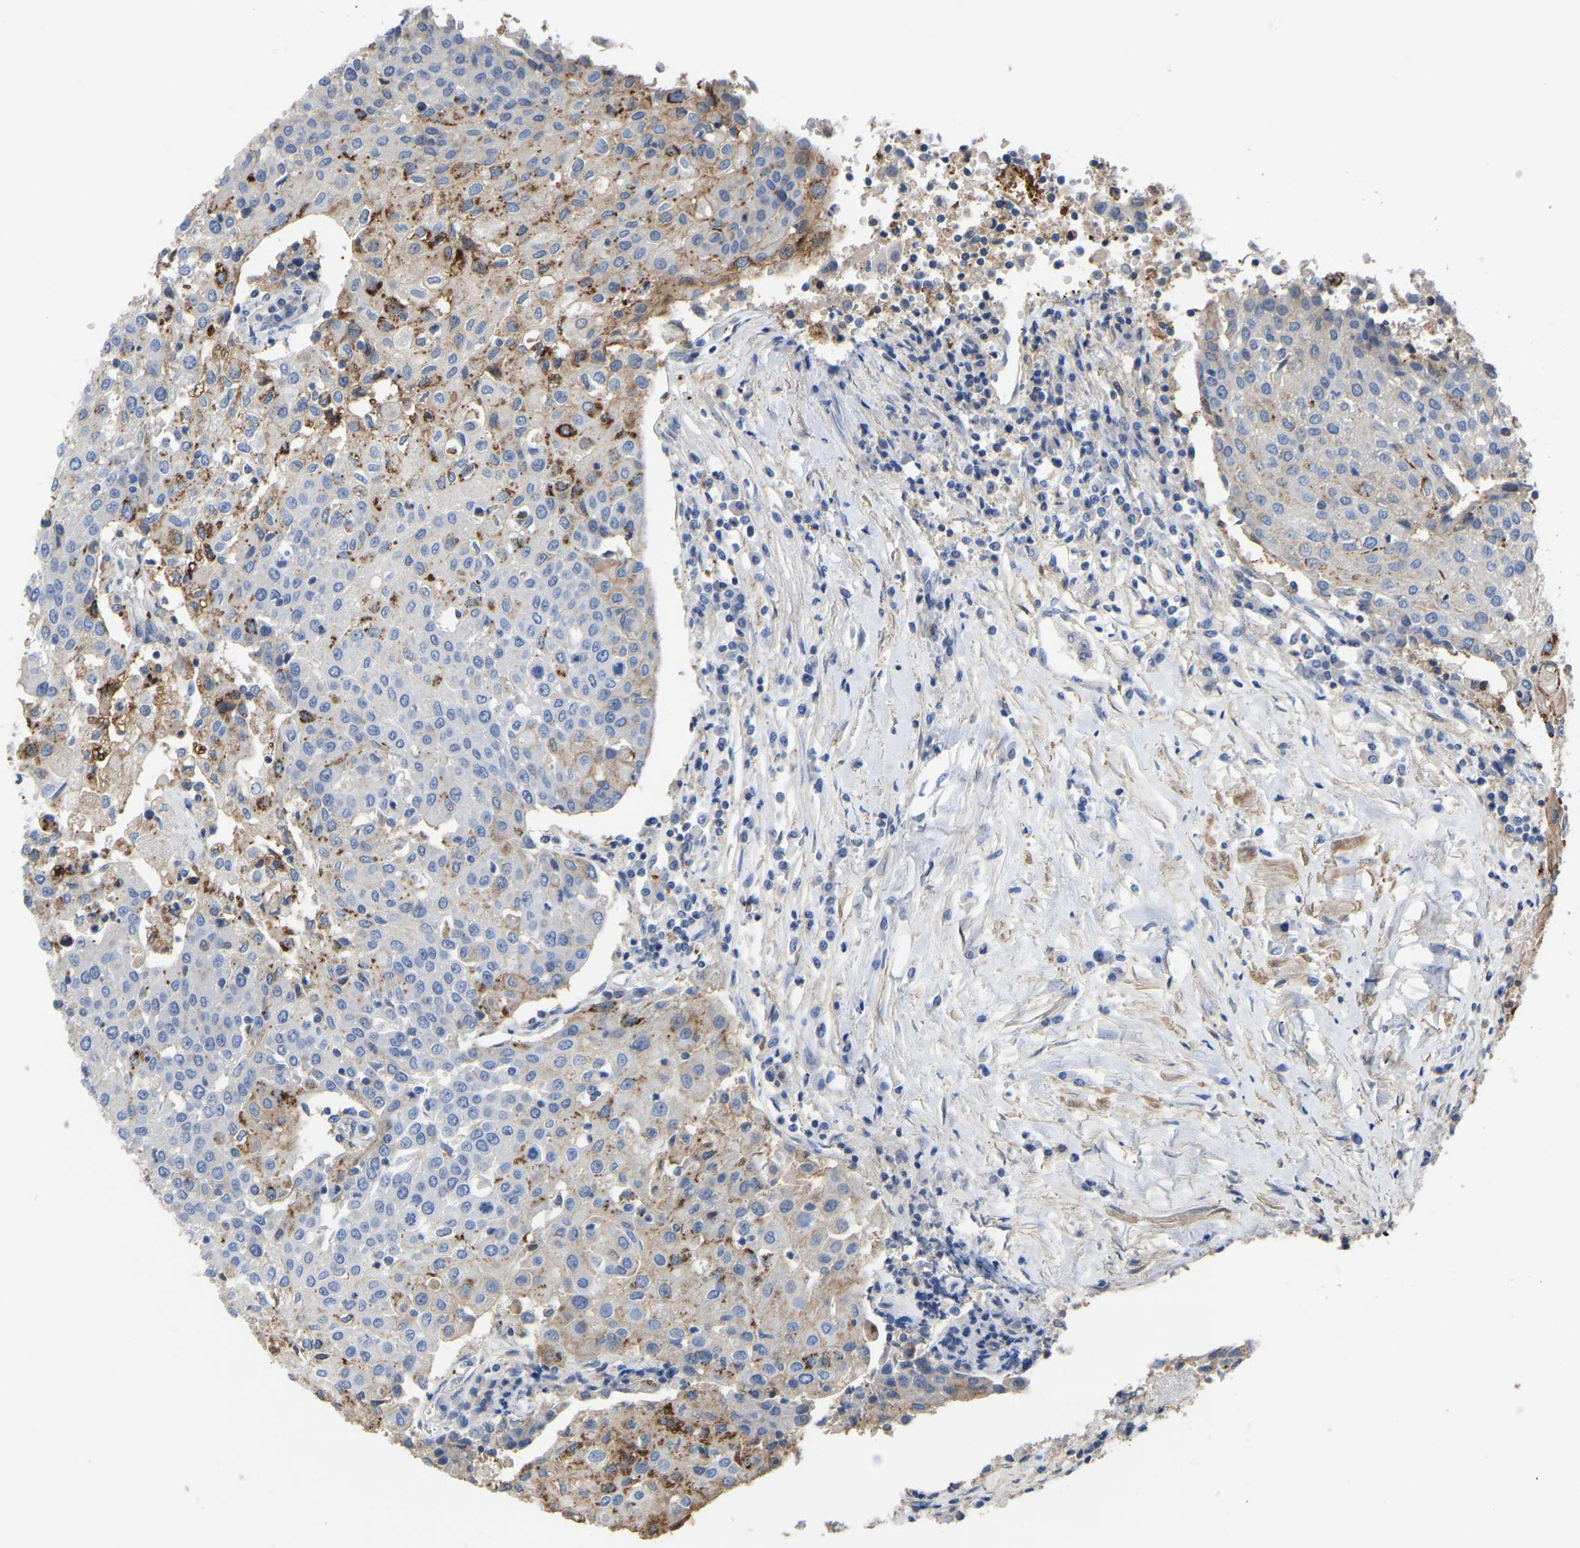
{"staining": {"intensity": "moderate", "quantity": "<25%", "location": "cytoplasmic/membranous"}, "tissue": "urothelial cancer", "cell_type": "Tumor cells", "image_type": "cancer", "snomed": [{"axis": "morphology", "description": "Urothelial carcinoma, High grade"}, {"axis": "topography", "description": "Urinary bladder"}], "caption": "Moderate cytoplasmic/membranous protein staining is identified in approximately <25% of tumor cells in urothelial cancer.", "gene": "ZNF449", "patient": {"sex": "female", "age": 85}}